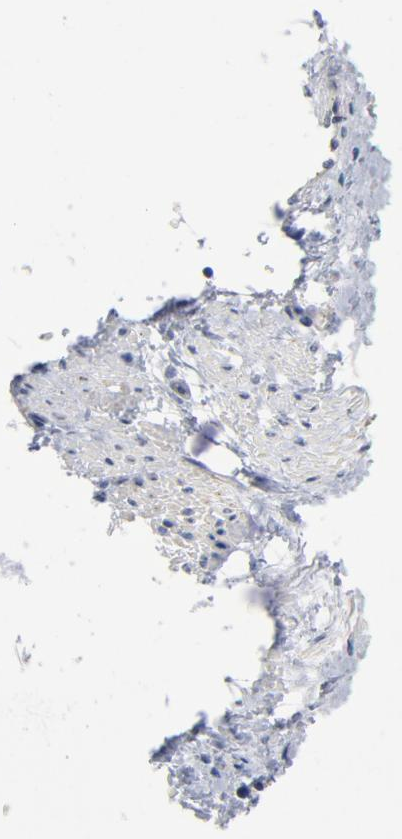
{"staining": {"intensity": "weak", "quantity": "25%-75%", "location": "cytoplasmic/membranous"}, "tissue": "smooth muscle", "cell_type": "Smooth muscle cells", "image_type": "normal", "snomed": [{"axis": "morphology", "description": "Normal tissue, NOS"}, {"axis": "topography", "description": "Smooth muscle"}, {"axis": "topography", "description": "Uterus"}], "caption": "Human smooth muscle stained for a protein (brown) reveals weak cytoplasmic/membranous positive staining in about 25%-75% of smooth muscle cells.", "gene": "AKT2", "patient": {"sex": "female", "age": 39}}